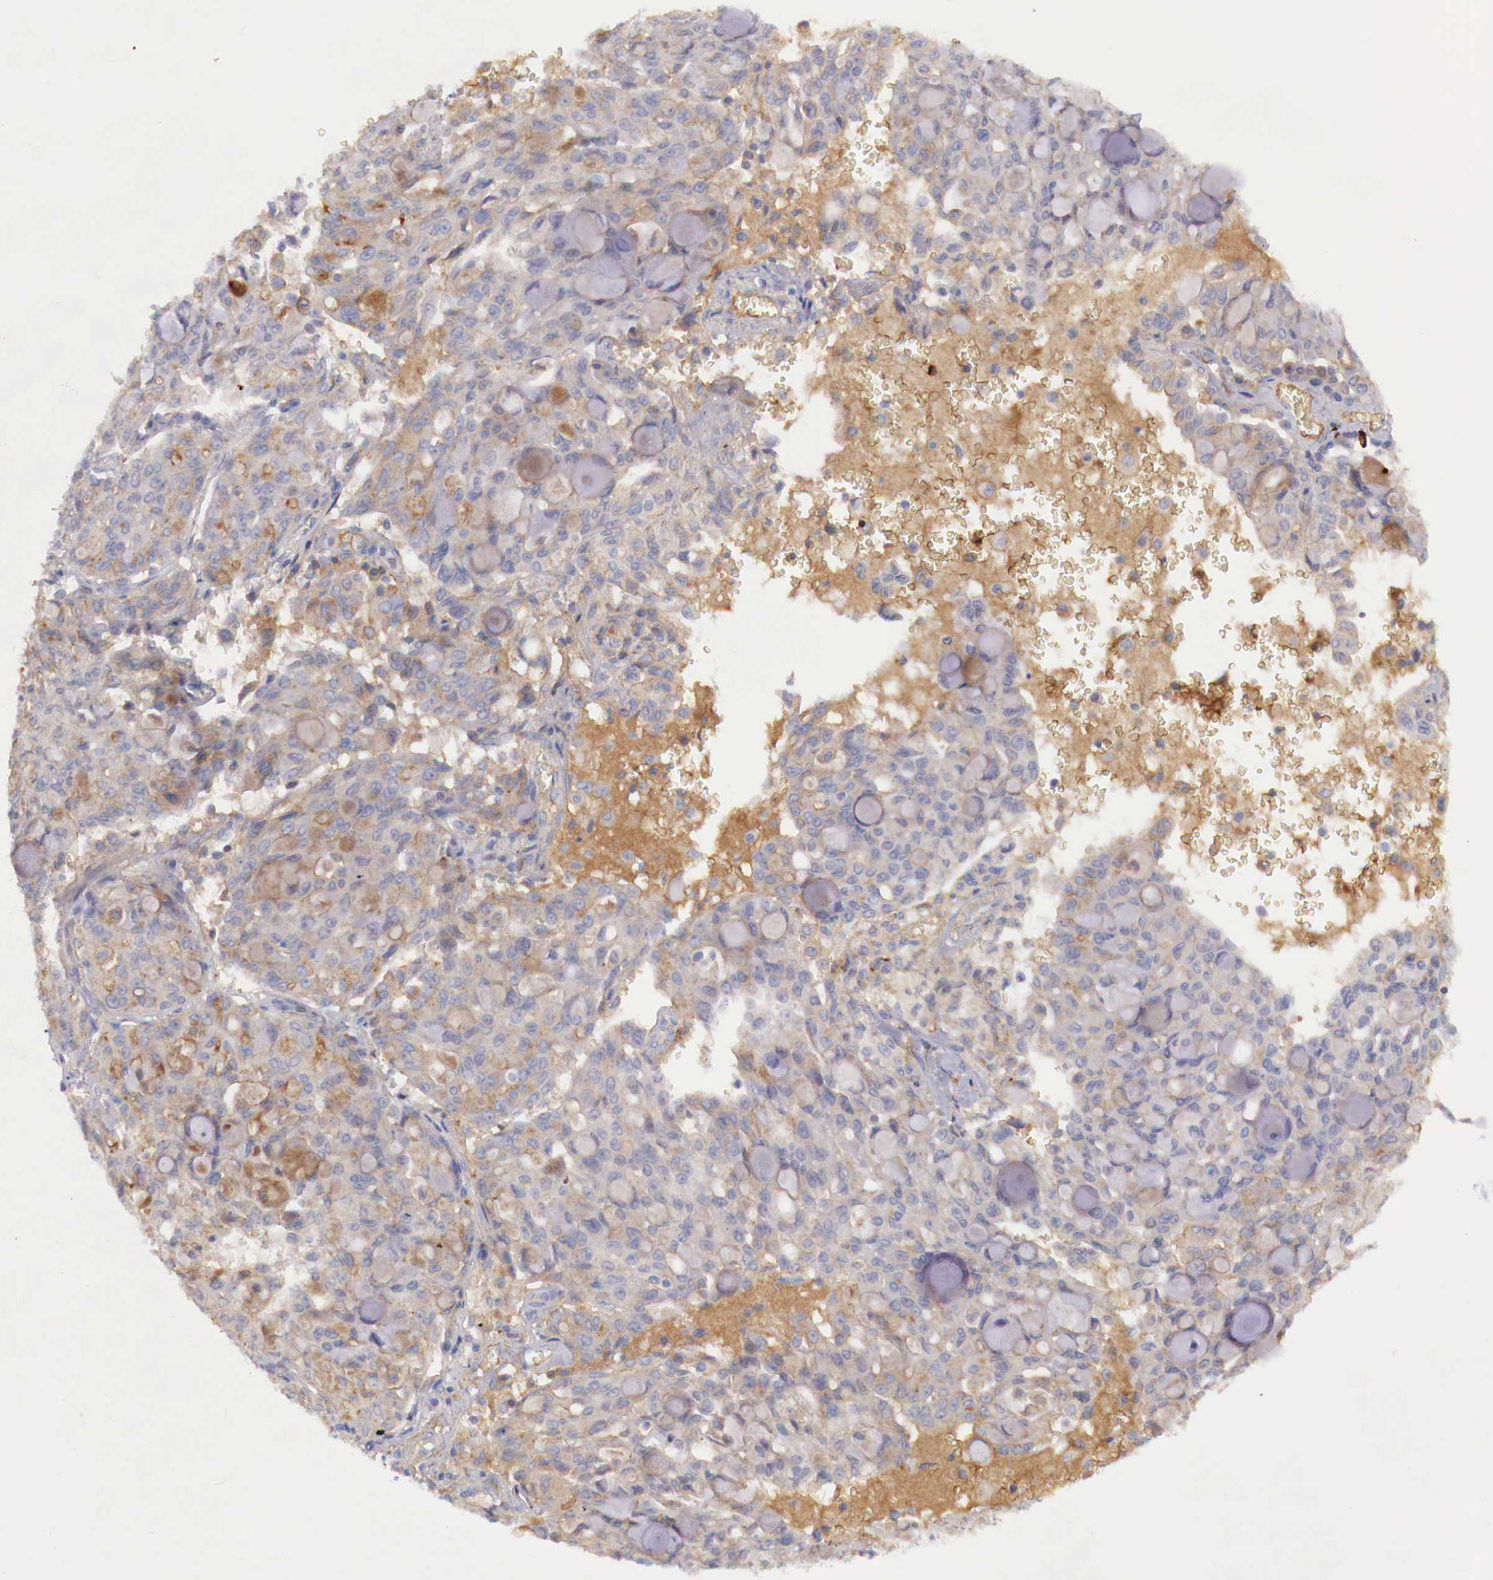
{"staining": {"intensity": "weak", "quantity": ">75%", "location": "cytoplasmic/membranous"}, "tissue": "lung cancer", "cell_type": "Tumor cells", "image_type": "cancer", "snomed": [{"axis": "morphology", "description": "Adenocarcinoma, NOS"}, {"axis": "topography", "description": "Lung"}], "caption": "Protein staining displays weak cytoplasmic/membranous staining in about >75% of tumor cells in adenocarcinoma (lung).", "gene": "KLHDC7B", "patient": {"sex": "female", "age": 44}}